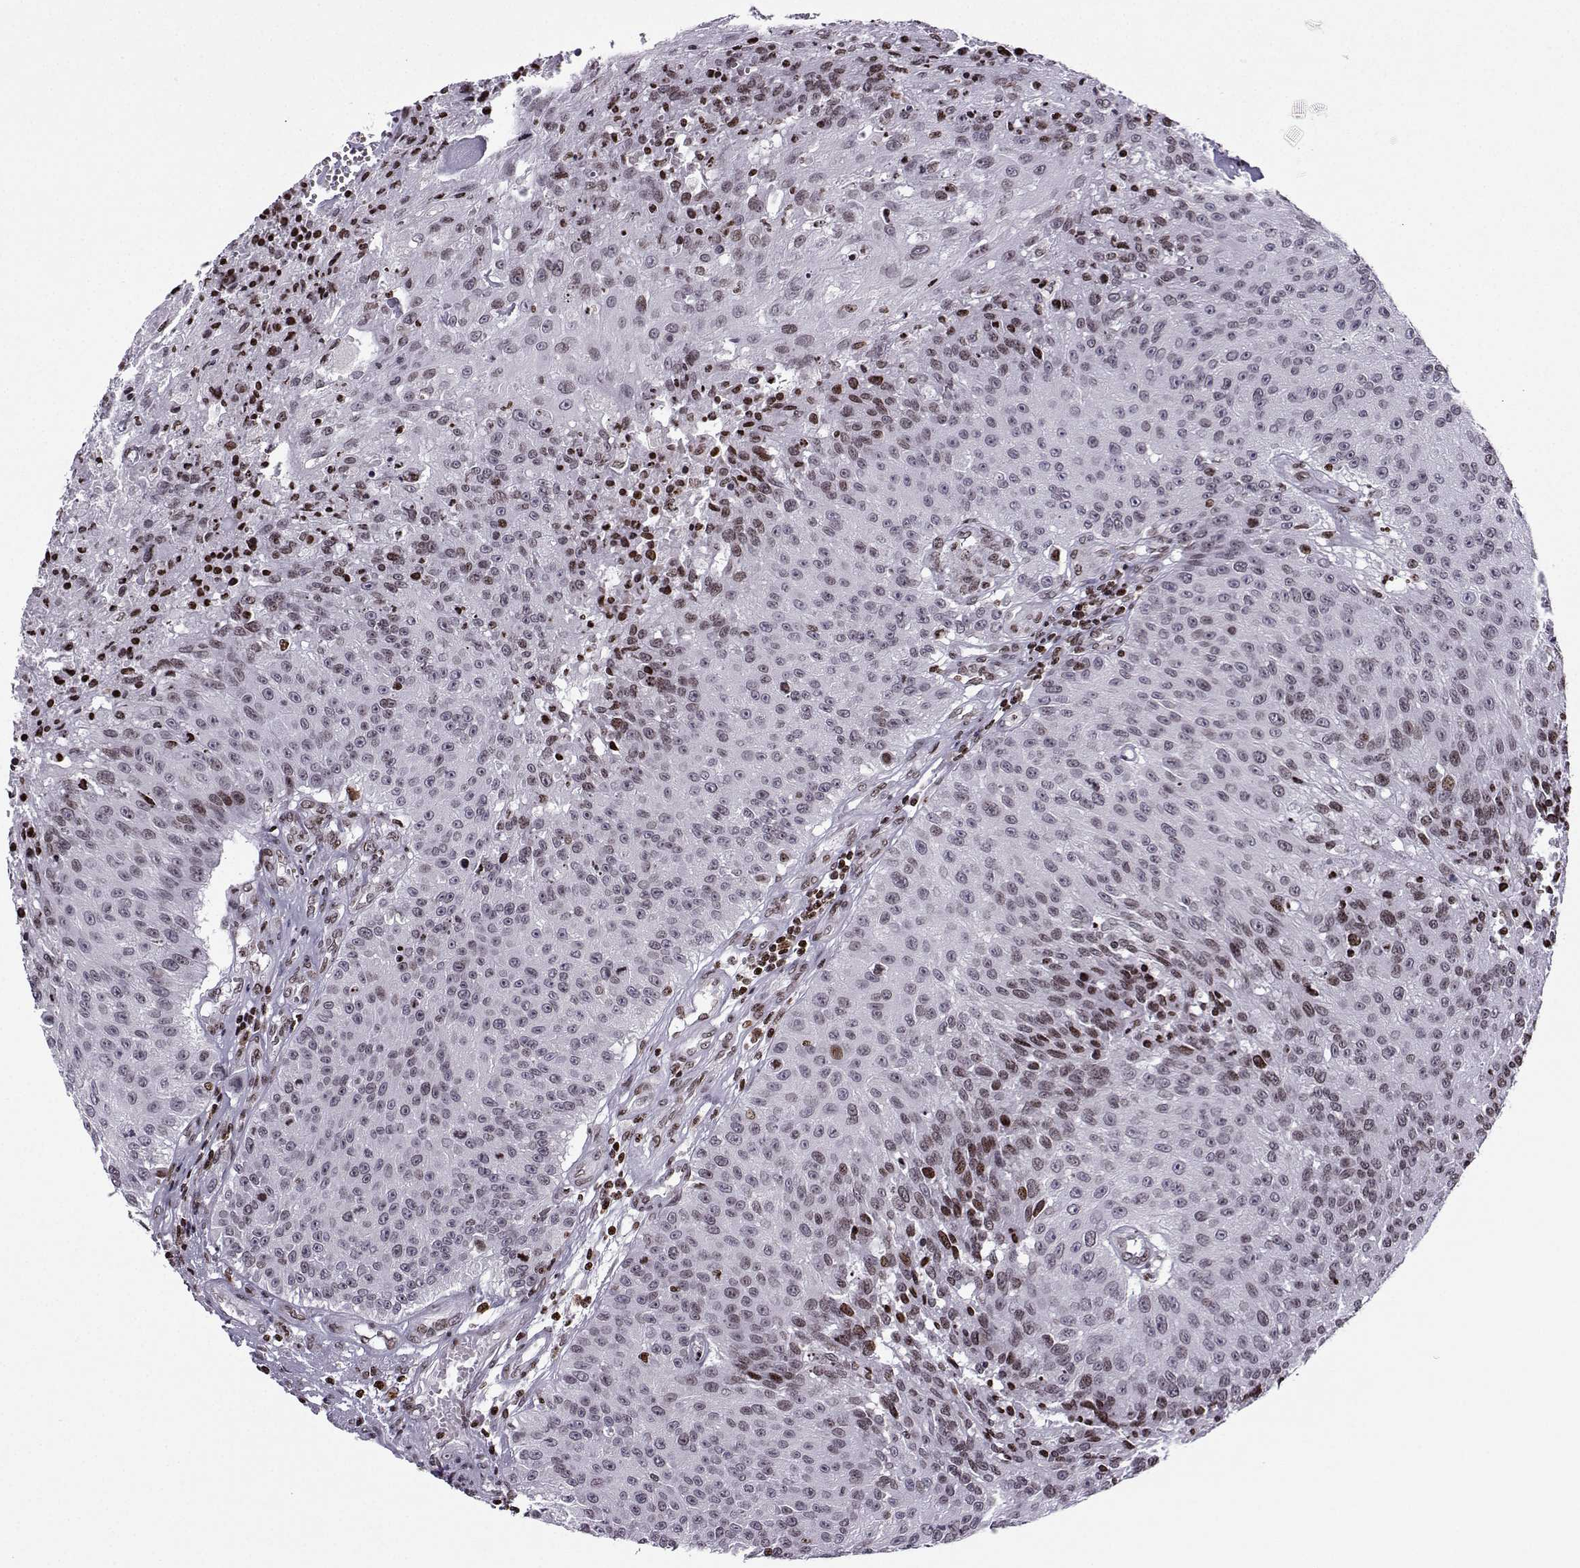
{"staining": {"intensity": "strong", "quantity": "<25%", "location": "nuclear"}, "tissue": "urothelial cancer", "cell_type": "Tumor cells", "image_type": "cancer", "snomed": [{"axis": "morphology", "description": "Urothelial carcinoma, NOS"}, {"axis": "topography", "description": "Urinary bladder"}], "caption": "Strong nuclear staining for a protein is seen in approximately <25% of tumor cells of urothelial cancer using IHC.", "gene": "ZNF19", "patient": {"sex": "male", "age": 55}}